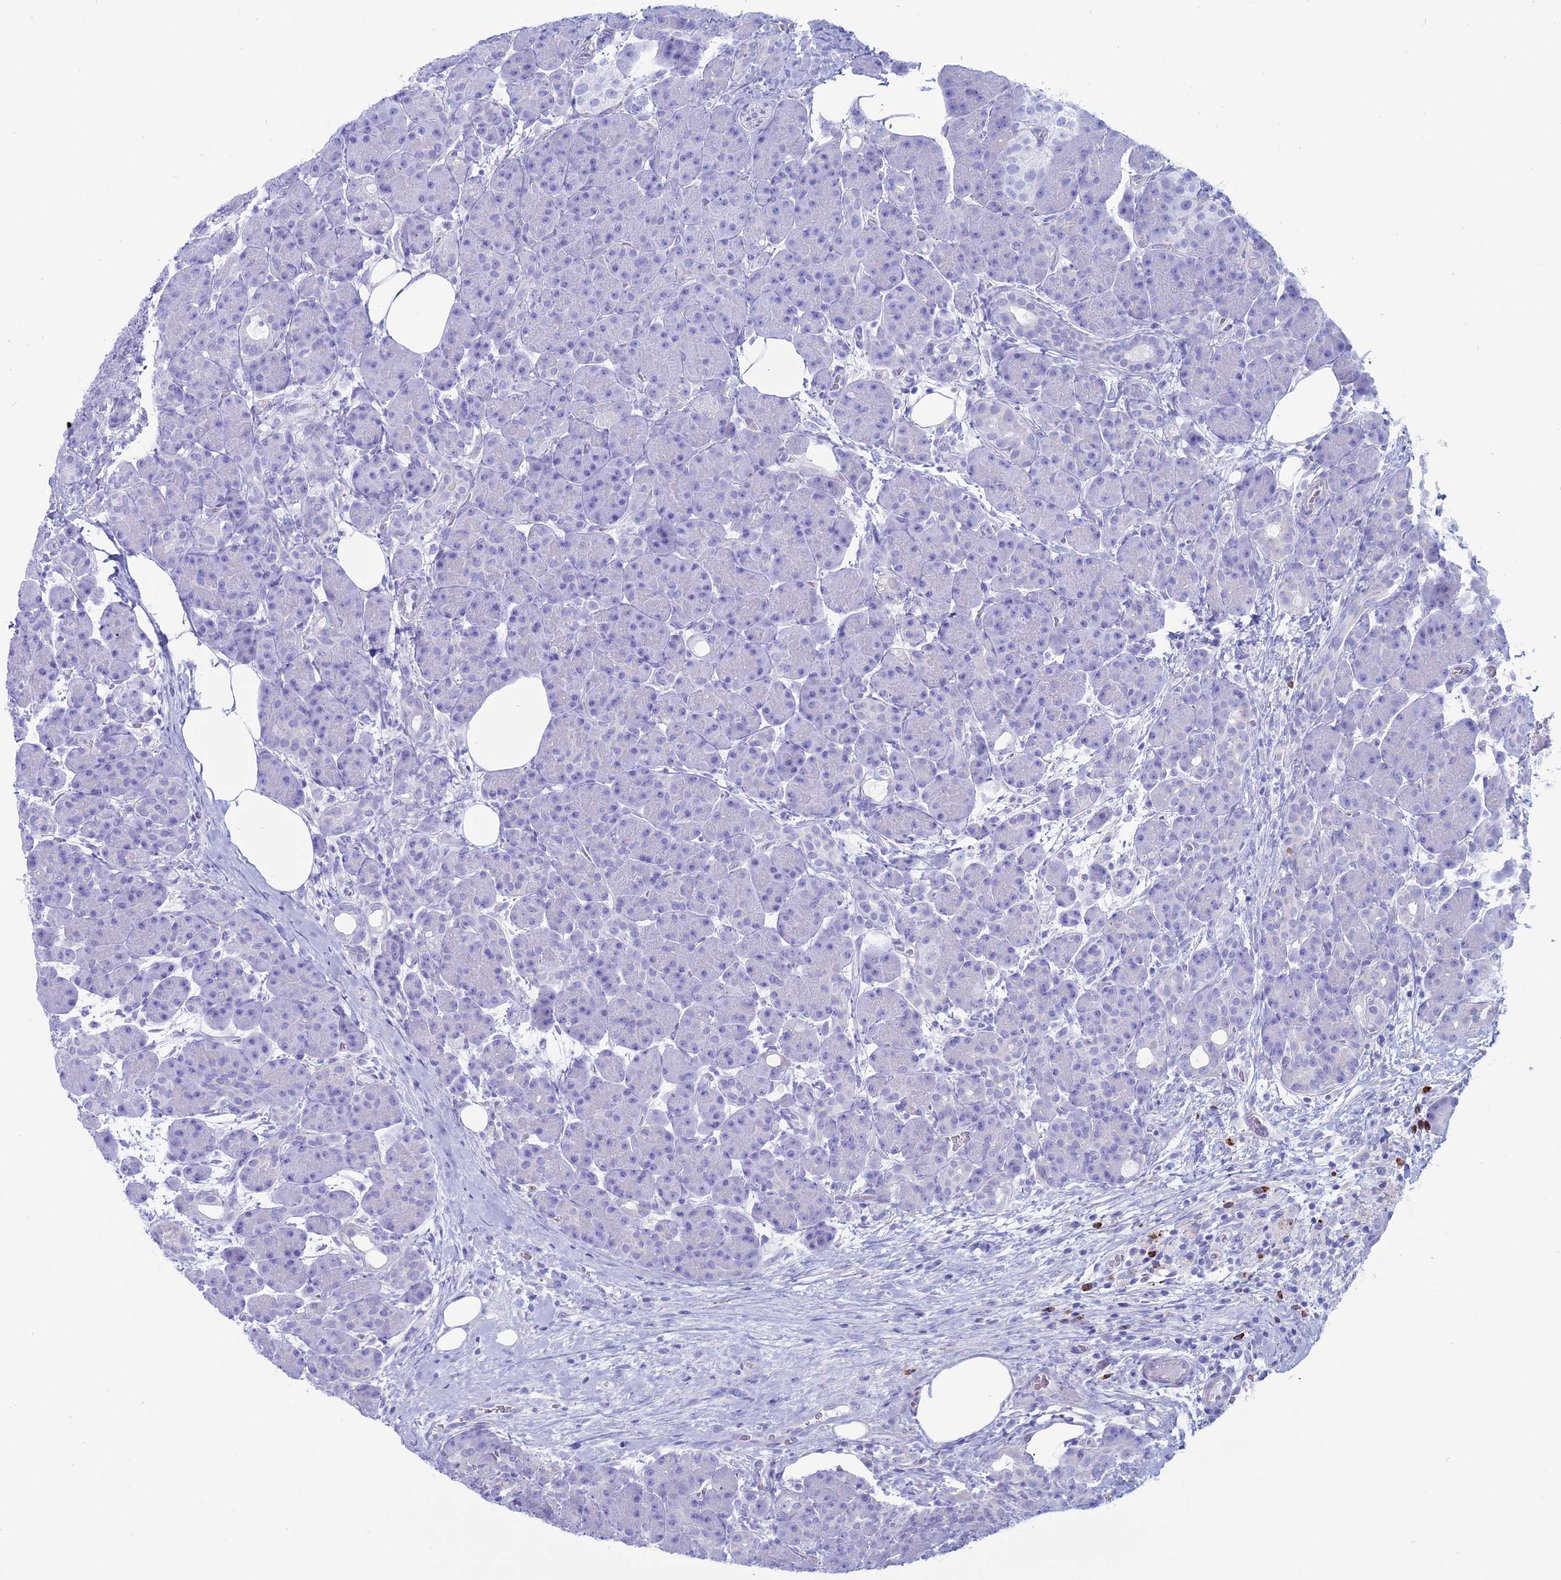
{"staining": {"intensity": "negative", "quantity": "none", "location": "none"}, "tissue": "pancreas", "cell_type": "Exocrine glandular cells", "image_type": "normal", "snomed": [{"axis": "morphology", "description": "Normal tissue, NOS"}, {"axis": "topography", "description": "Pancreas"}], "caption": "This histopathology image is of unremarkable pancreas stained with immunohistochemistry to label a protein in brown with the nuclei are counter-stained blue. There is no staining in exocrine glandular cells. (Brightfield microscopy of DAB (3,3'-diaminobenzidine) immunohistochemistry (IHC) at high magnification).", "gene": "OR2AE1", "patient": {"sex": "male", "age": 63}}